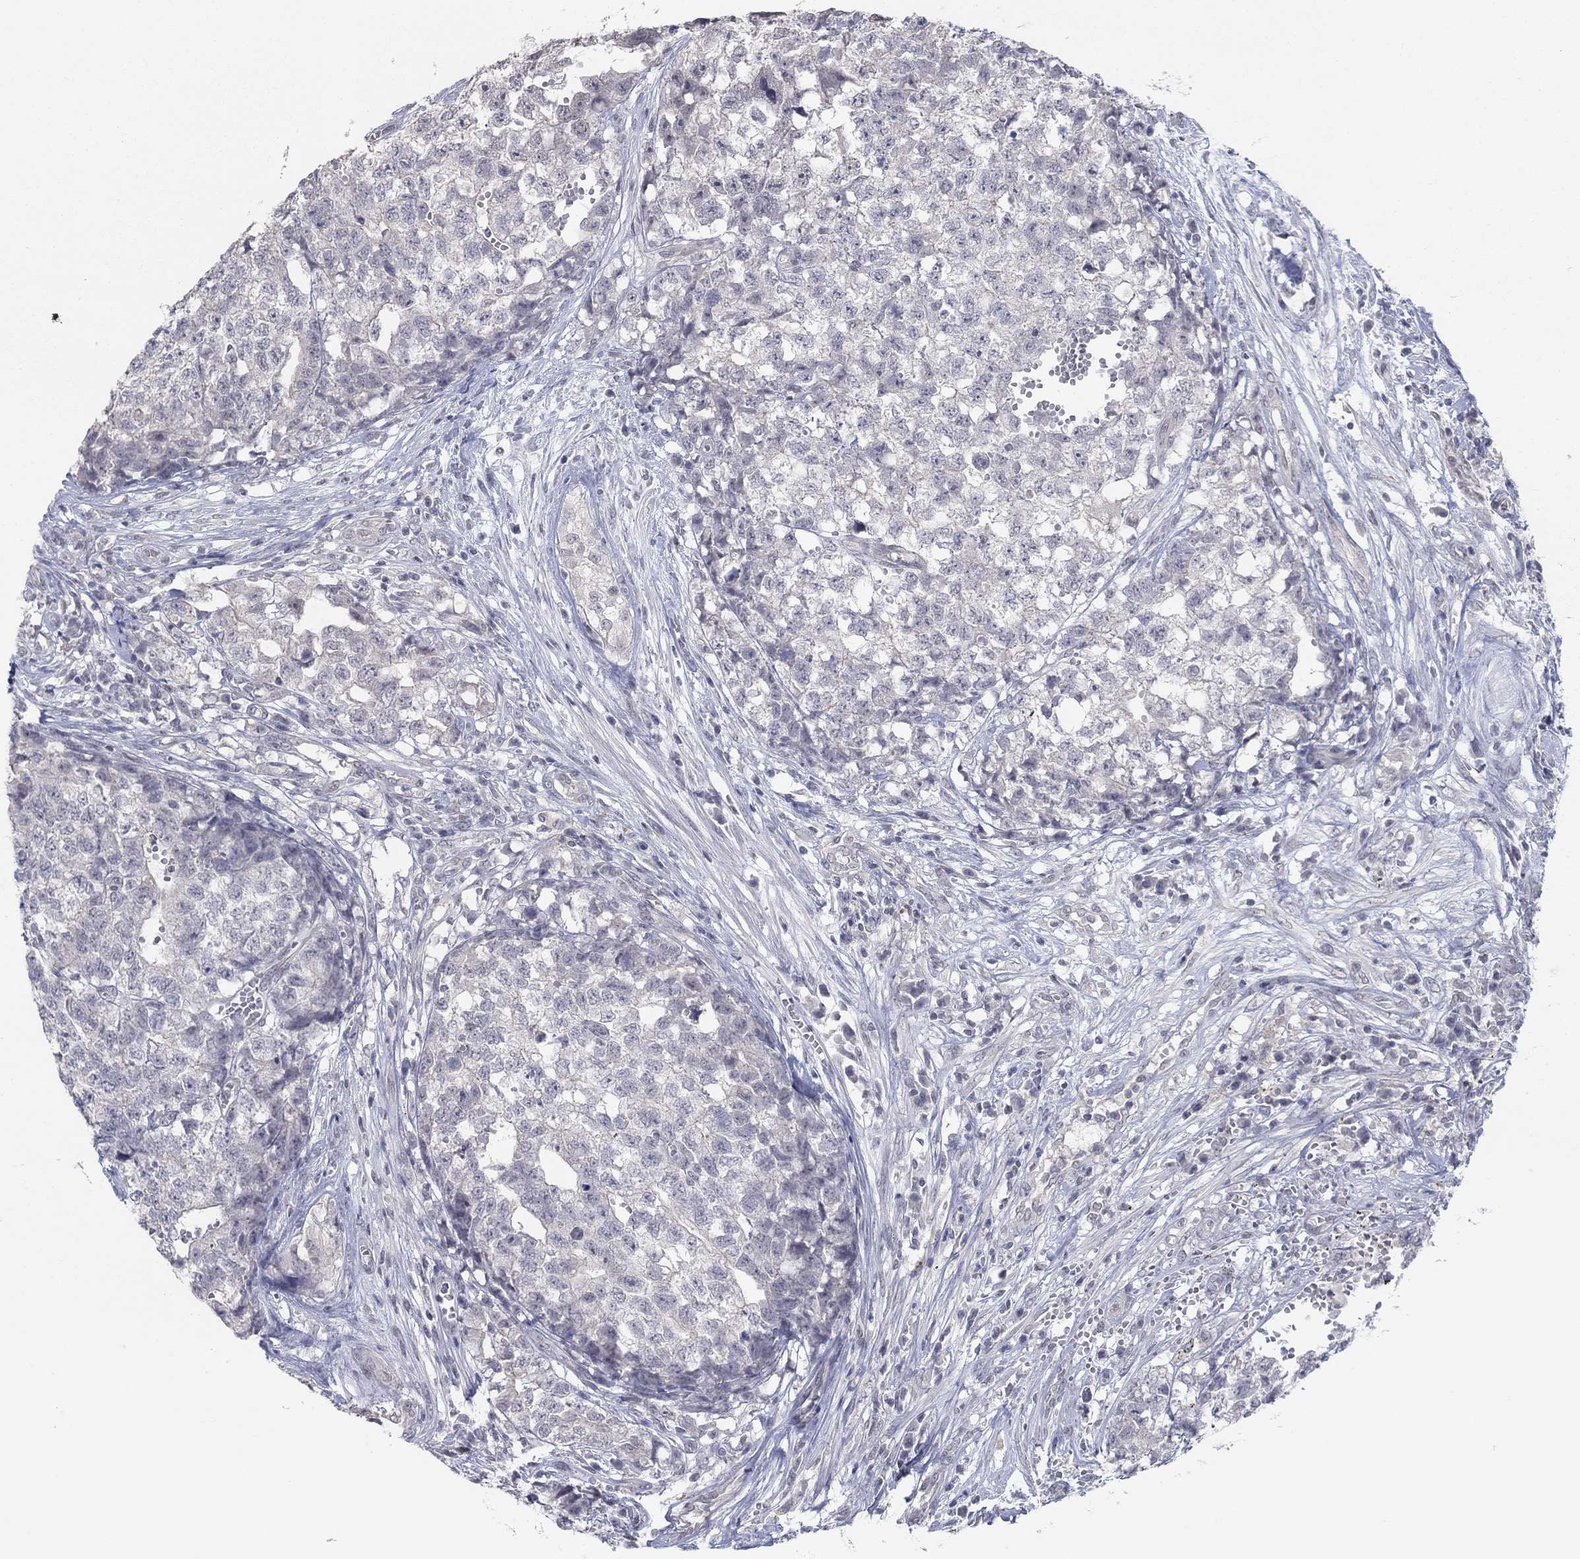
{"staining": {"intensity": "negative", "quantity": "none", "location": "none"}, "tissue": "testis cancer", "cell_type": "Tumor cells", "image_type": "cancer", "snomed": [{"axis": "morphology", "description": "Seminoma, NOS"}, {"axis": "morphology", "description": "Carcinoma, Embryonal, NOS"}, {"axis": "topography", "description": "Testis"}], "caption": "There is no significant staining in tumor cells of testis cancer (embryonal carcinoma).", "gene": "SLC22A2", "patient": {"sex": "male", "age": 22}}